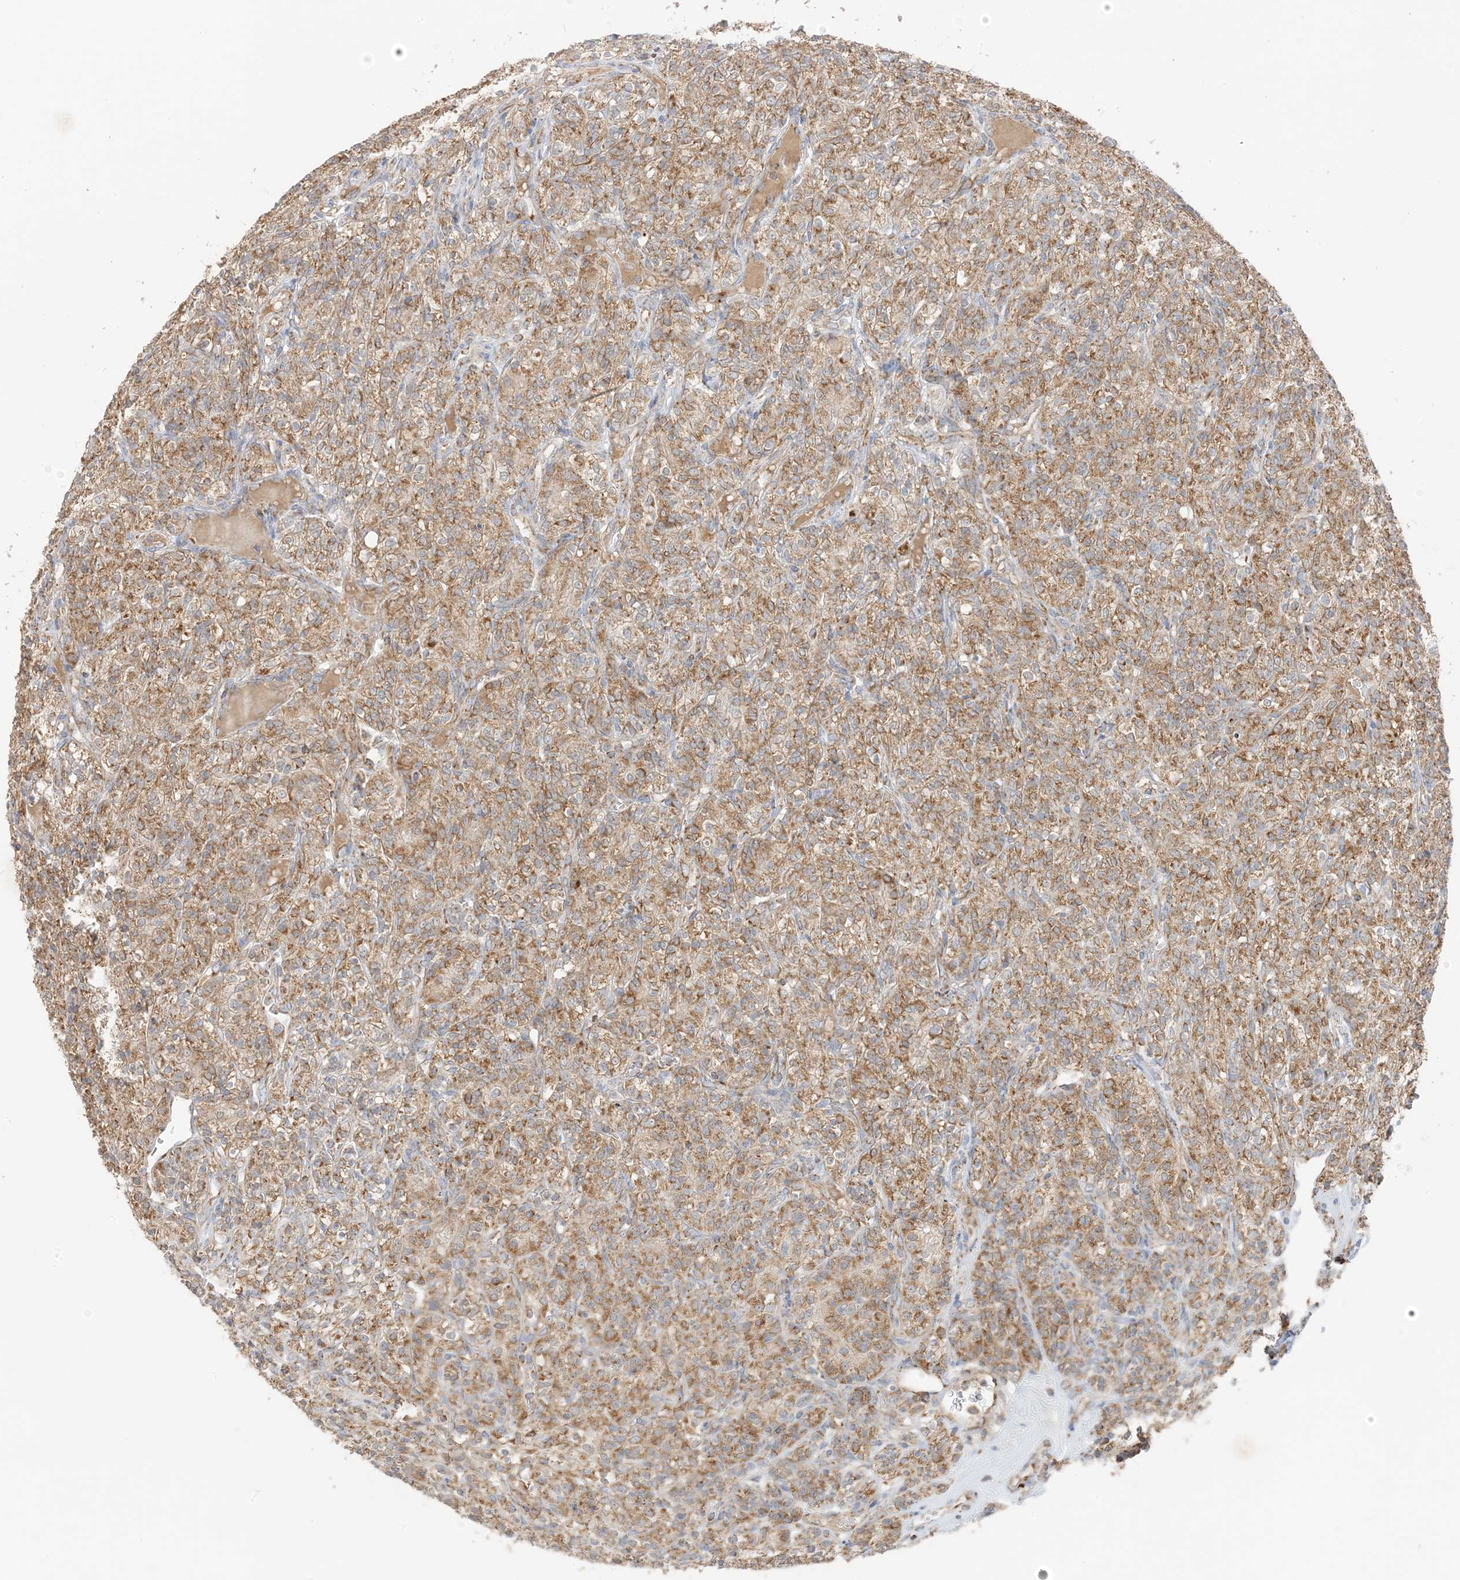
{"staining": {"intensity": "moderate", "quantity": ">75%", "location": "cytoplasmic/membranous"}, "tissue": "renal cancer", "cell_type": "Tumor cells", "image_type": "cancer", "snomed": [{"axis": "morphology", "description": "Adenocarcinoma, NOS"}, {"axis": "topography", "description": "Kidney"}], "caption": "Renal adenocarcinoma stained with immunohistochemistry exhibits moderate cytoplasmic/membranous staining in approximately >75% of tumor cells.", "gene": "SLC25A12", "patient": {"sex": "male", "age": 77}}